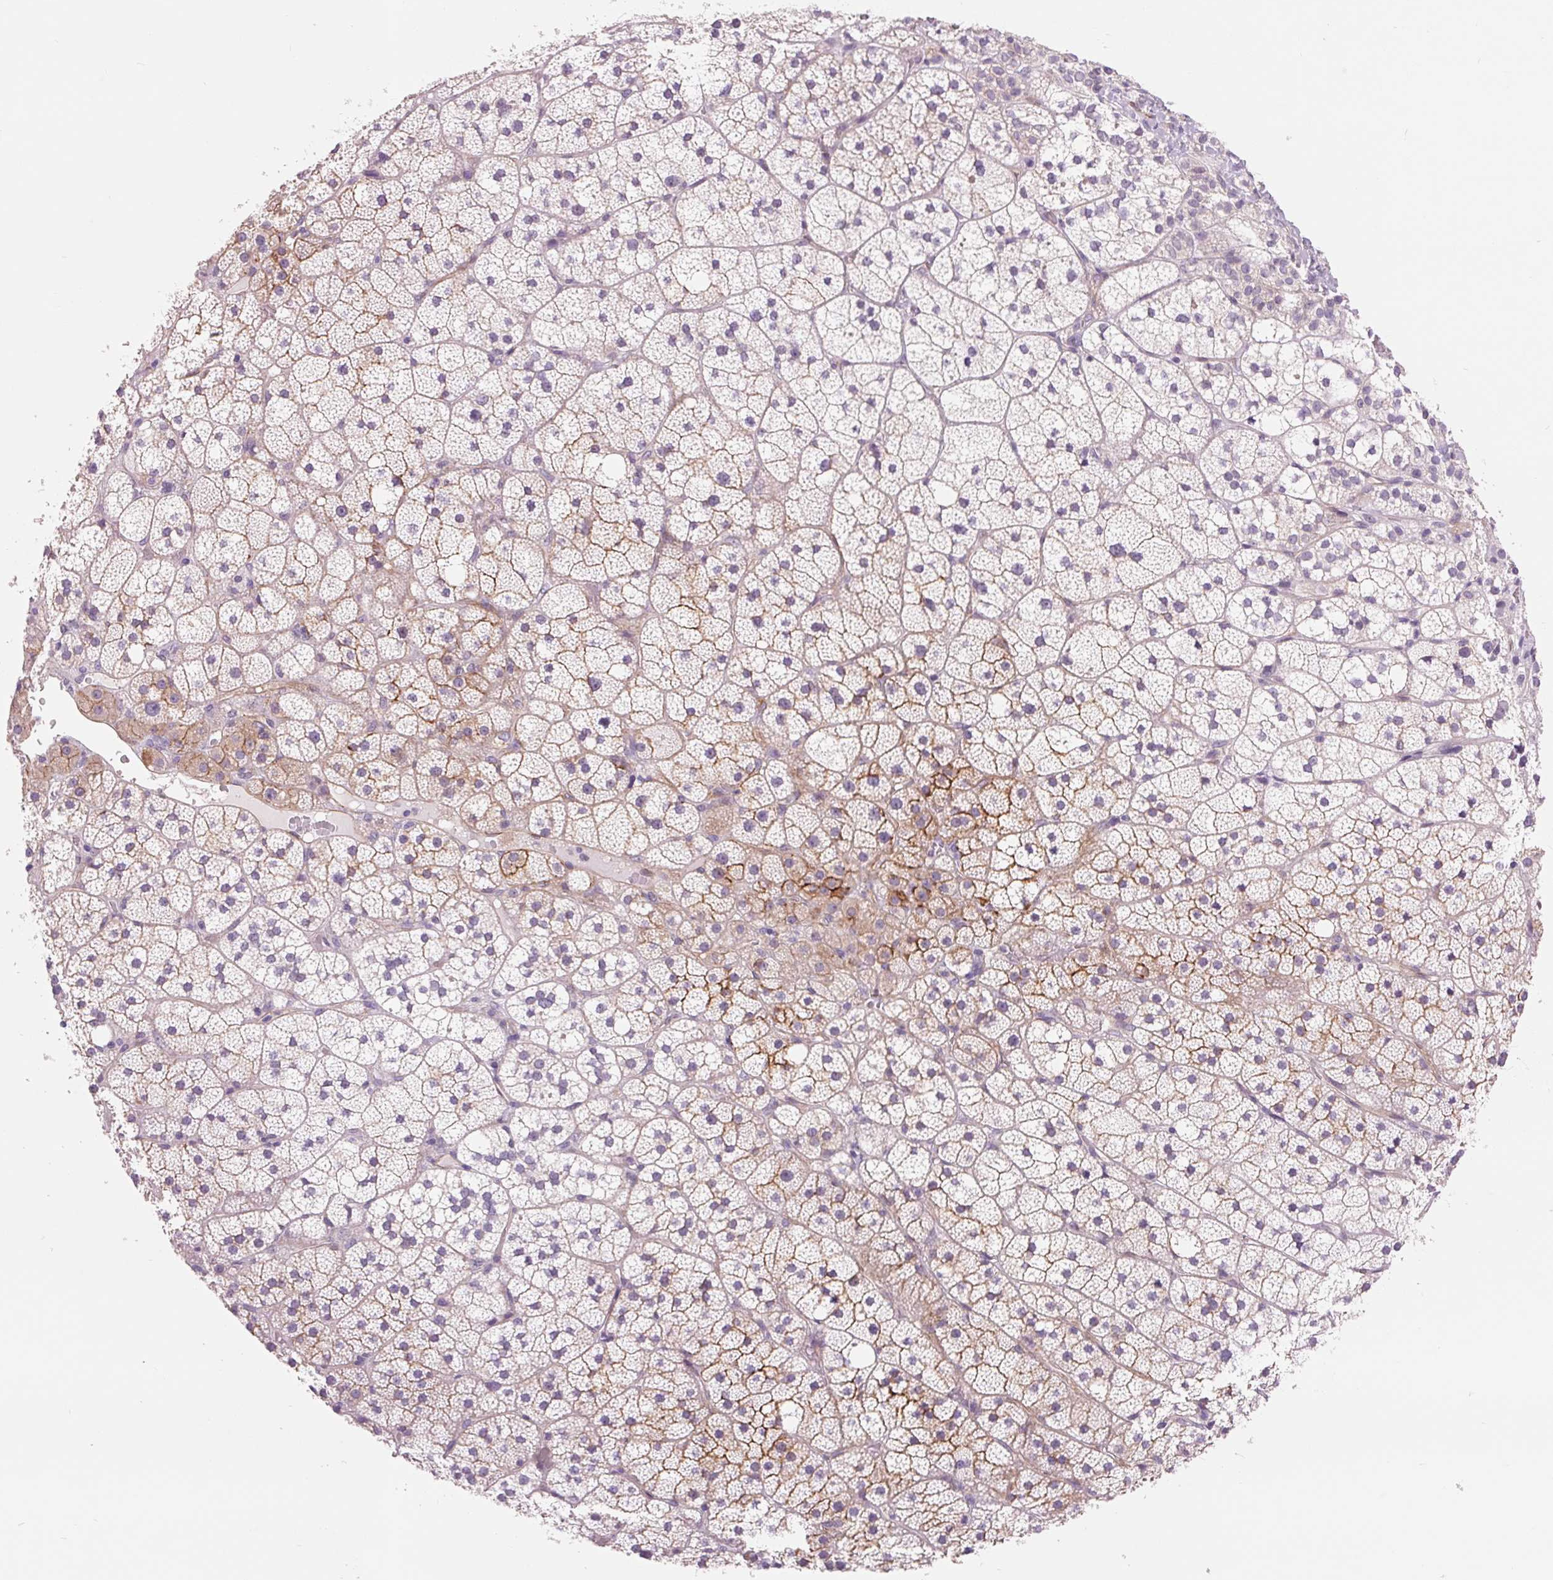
{"staining": {"intensity": "moderate", "quantity": "<25%", "location": "cytoplasmic/membranous"}, "tissue": "adrenal gland", "cell_type": "Glandular cells", "image_type": "normal", "snomed": [{"axis": "morphology", "description": "Normal tissue, NOS"}, {"axis": "topography", "description": "Adrenal gland"}], "caption": "IHC (DAB) staining of unremarkable adrenal gland displays moderate cytoplasmic/membranous protein expression in about <25% of glandular cells.", "gene": "DIXDC1", "patient": {"sex": "male", "age": 53}}